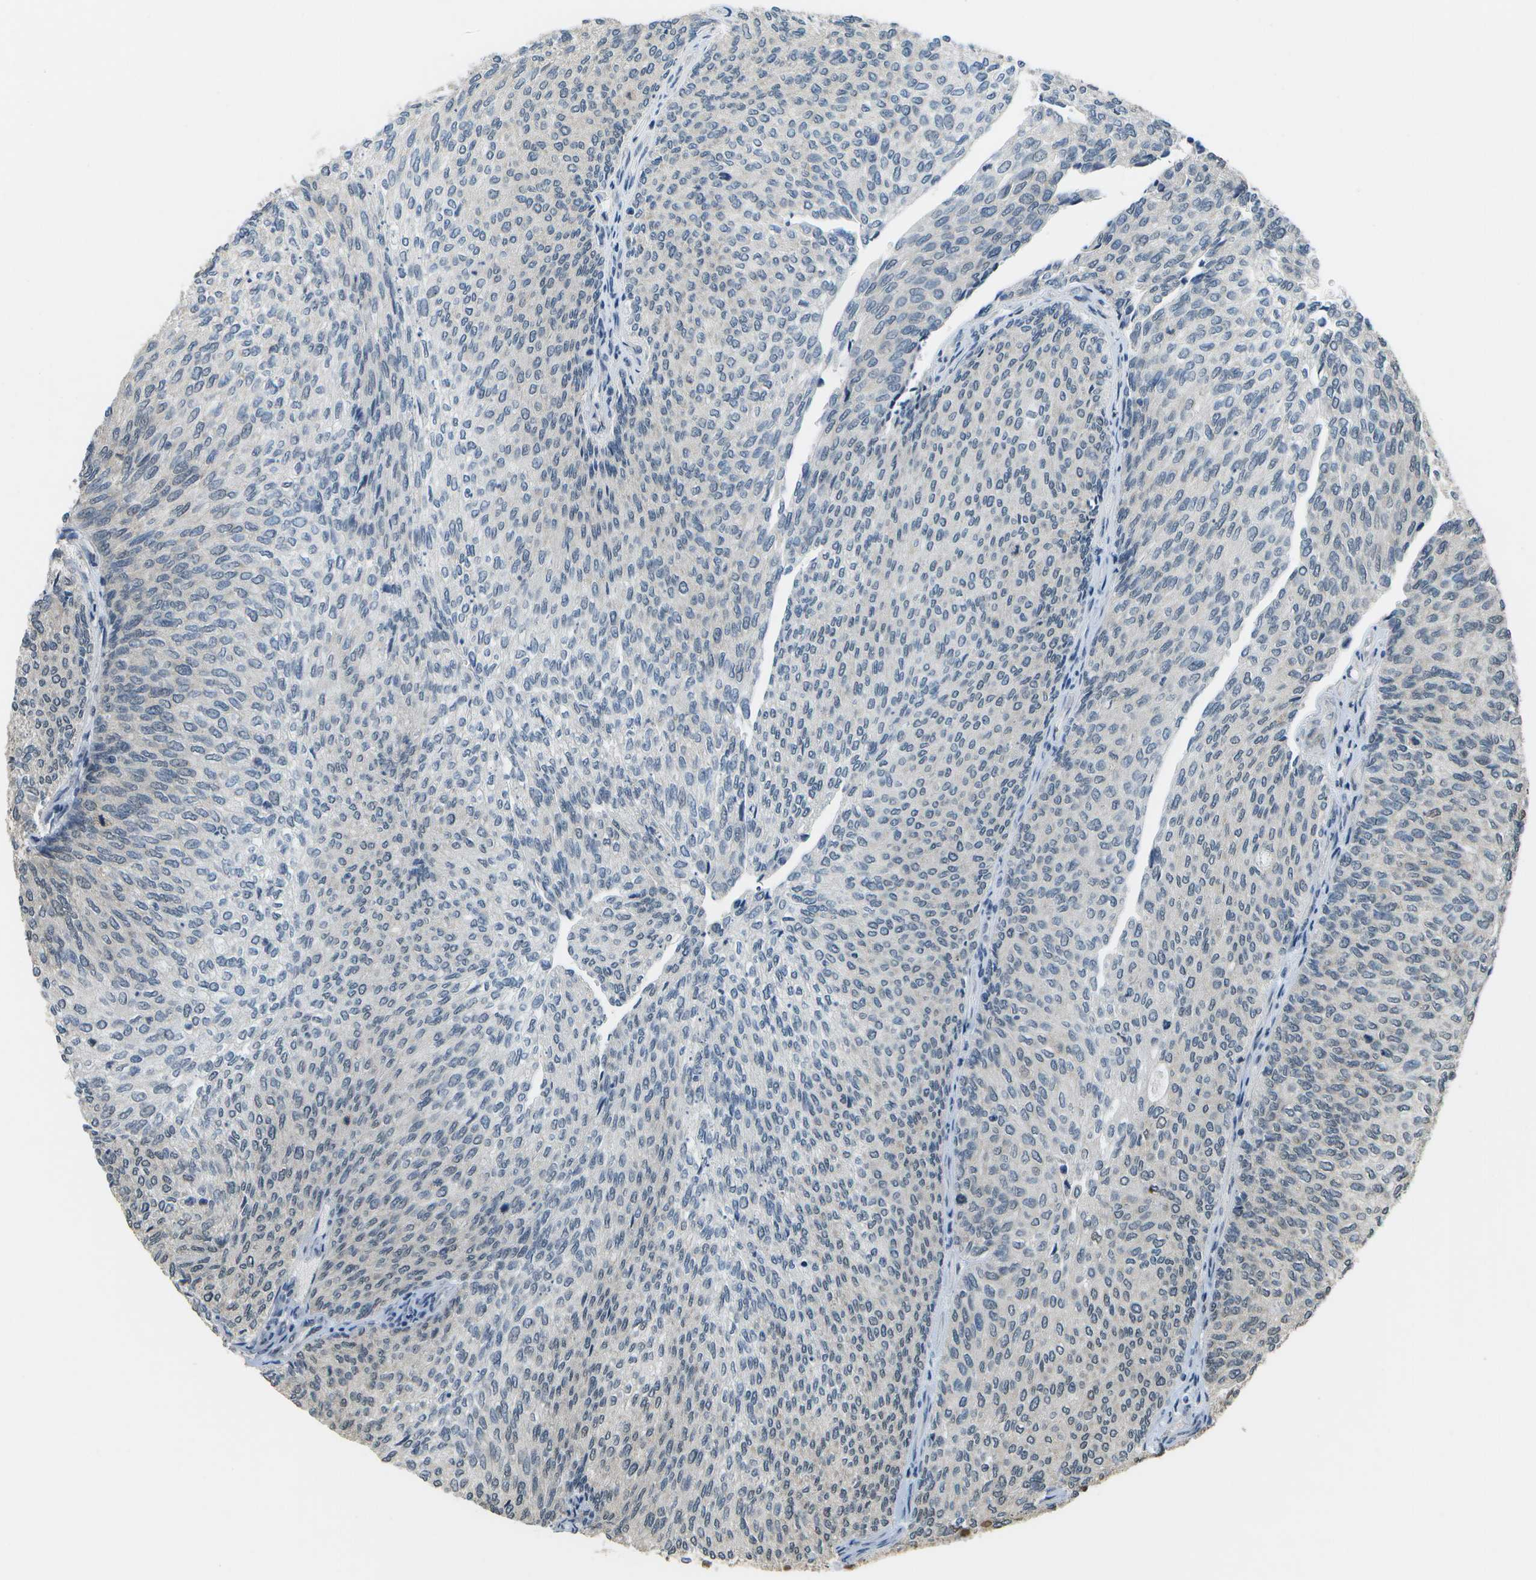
{"staining": {"intensity": "negative", "quantity": "none", "location": "none"}, "tissue": "urothelial cancer", "cell_type": "Tumor cells", "image_type": "cancer", "snomed": [{"axis": "morphology", "description": "Urothelial carcinoma, Low grade"}, {"axis": "topography", "description": "Urinary bladder"}], "caption": "A photomicrograph of urothelial carcinoma (low-grade) stained for a protein displays no brown staining in tumor cells.", "gene": "ABL2", "patient": {"sex": "female", "age": 79}}